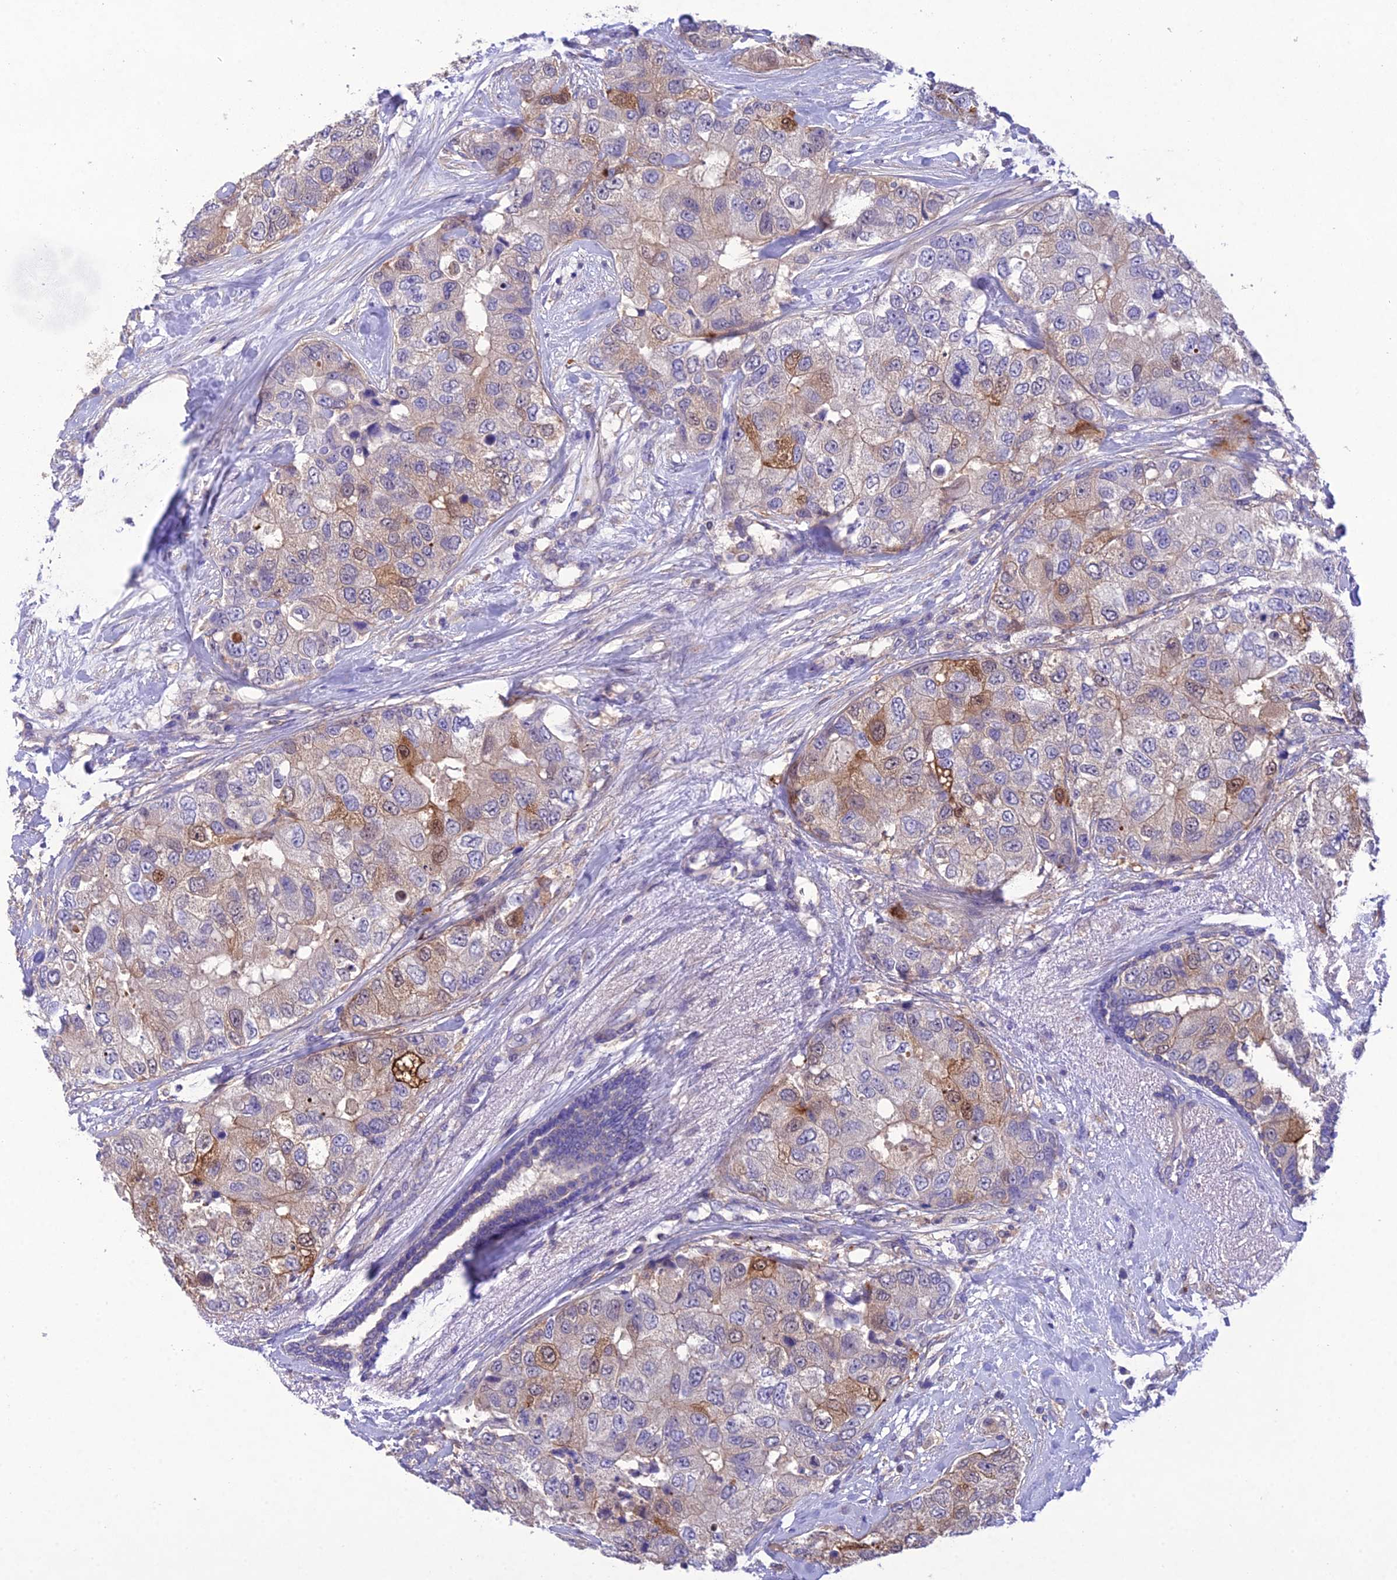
{"staining": {"intensity": "moderate", "quantity": "<25%", "location": "cytoplasmic/membranous"}, "tissue": "breast cancer", "cell_type": "Tumor cells", "image_type": "cancer", "snomed": [{"axis": "morphology", "description": "Duct carcinoma"}, {"axis": "topography", "description": "Breast"}], "caption": "A photomicrograph of human breast cancer (intraductal carcinoma) stained for a protein exhibits moderate cytoplasmic/membranous brown staining in tumor cells. (DAB = brown stain, brightfield microscopy at high magnification).", "gene": "SNX24", "patient": {"sex": "female", "age": 62}}